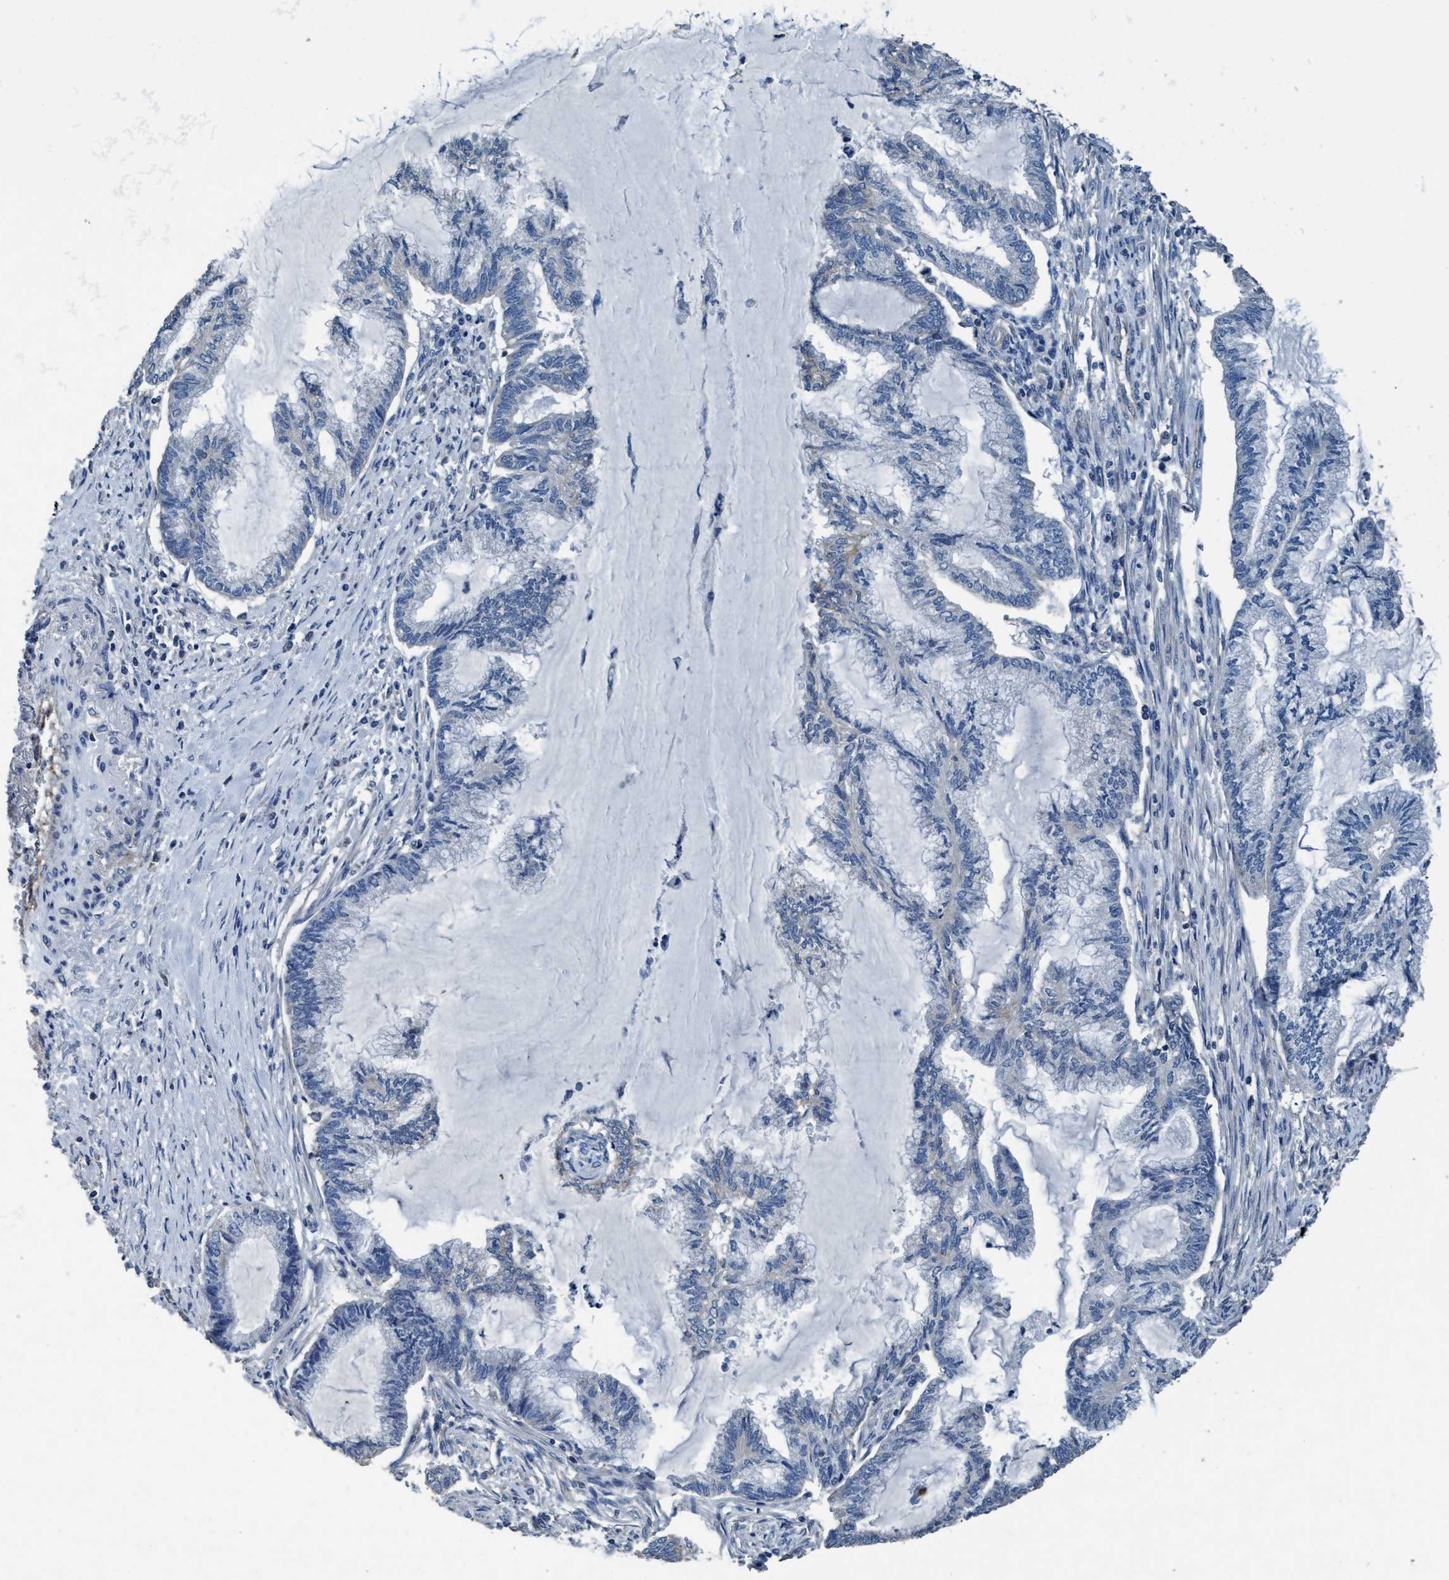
{"staining": {"intensity": "negative", "quantity": "none", "location": "none"}, "tissue": "endometrial cancer", "cell_type": "Tumor cells", "image_type": "cancer", "snomed": [{"axis": "morphology", "description": "Adenocarcinoma, NOS"}, {"axis": "topography", "description": "Endometrium"}], "caption": "IHC histopathology image of human endometrial adenocarcinoma stained for a protein (brown), which reveals no staining in tumor cells.", "gene": "ANKFN1", "patient": {"sex": "female", "age": 86}}